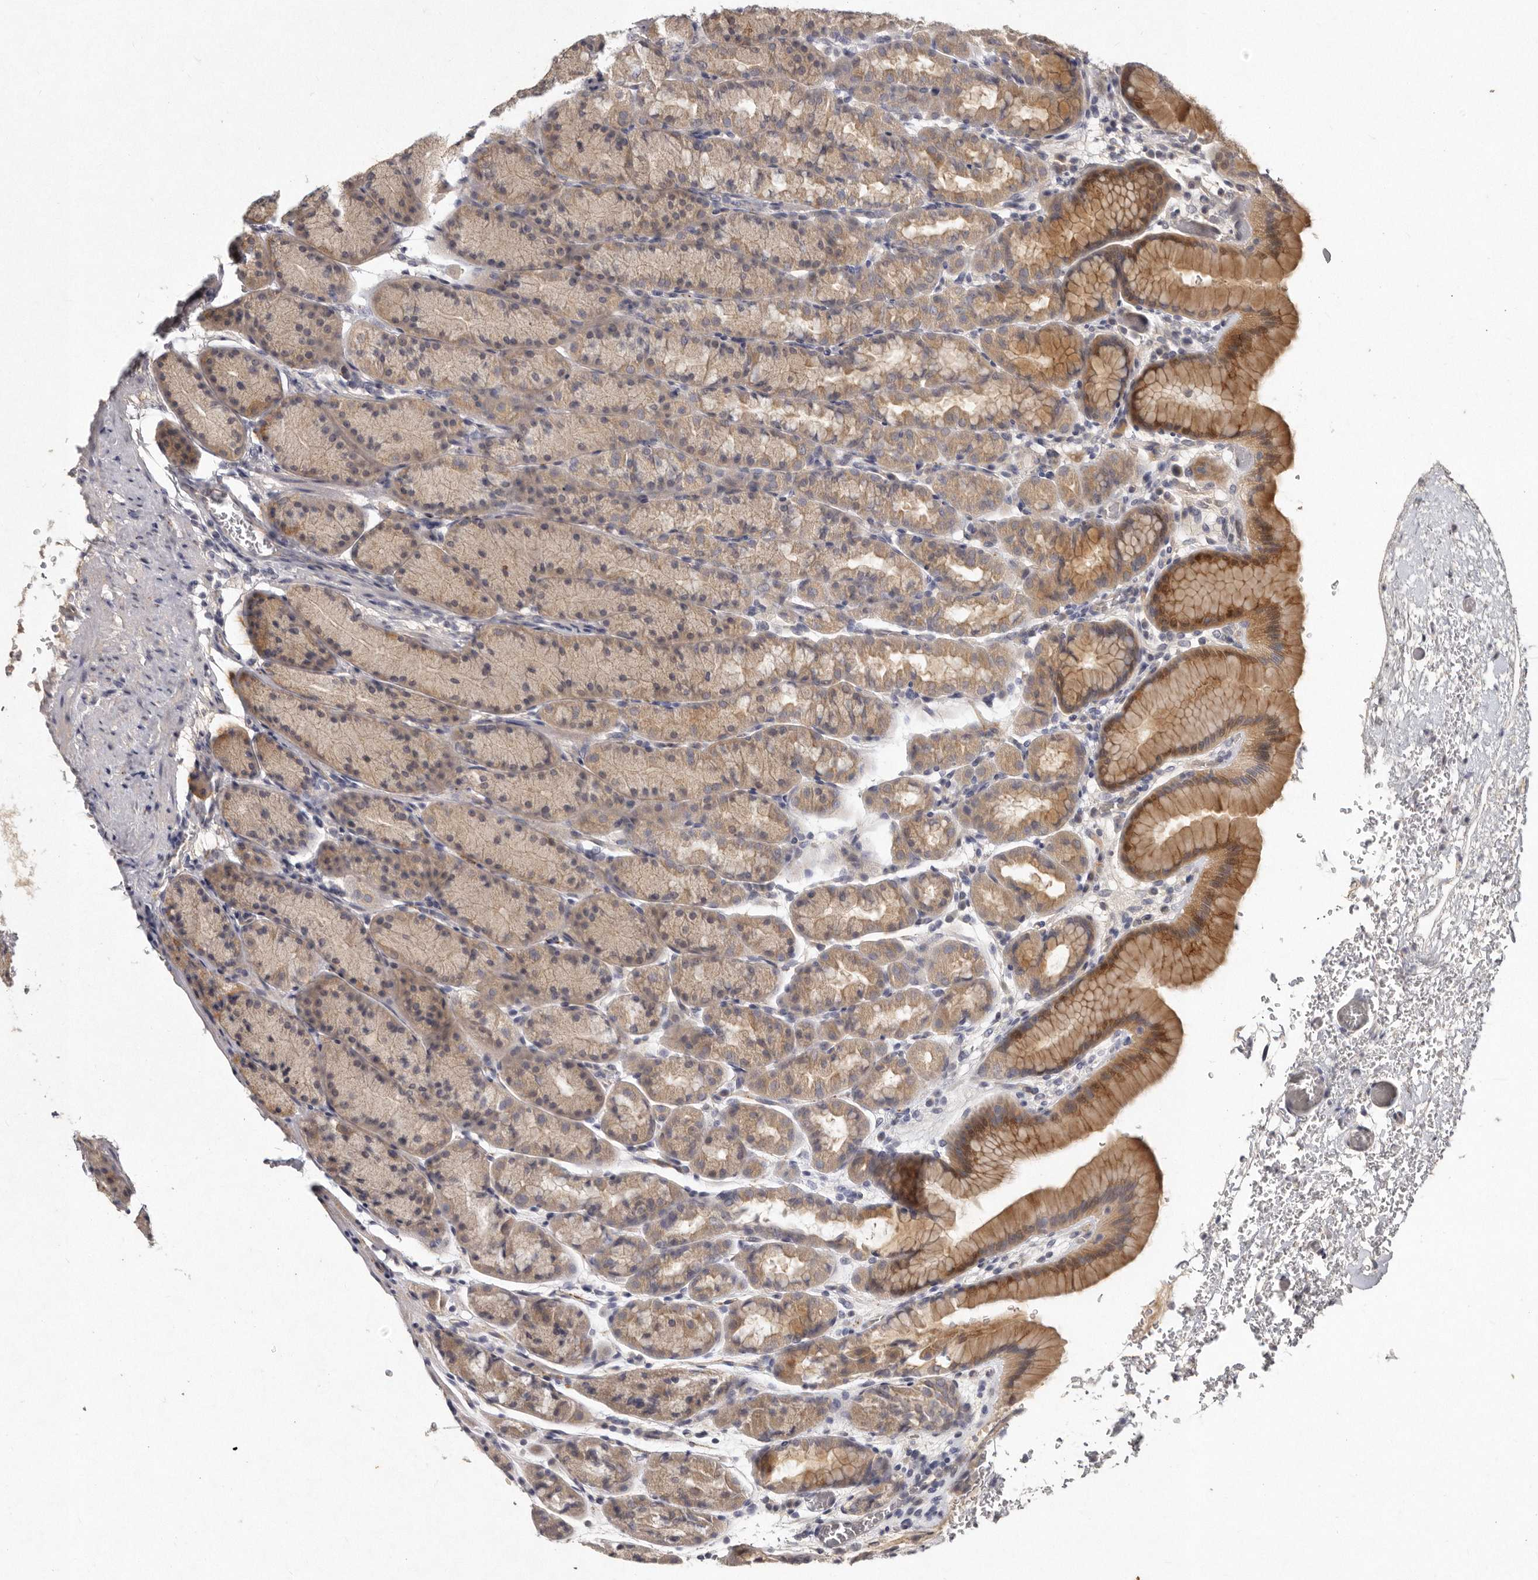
{"staining": {"intensity": "weak", "quantity": ">75%", "location": "cytoplasmic/membranous"}, "tissue": "stomach", "cell_type": "Glandular cells", "image_type": "normal", "snomed": [{"axis": "morphology", "description": "Normal tissue, NOS"}, {"axis": "topography", "description": "Stomach"}], "caption": "Glandular cells show weak cytoplasmic/membranous expression in about >75% of cells in normal stomach.", "gene": "SLC22A1", "patient": {"sex": "male", "age": 42}}